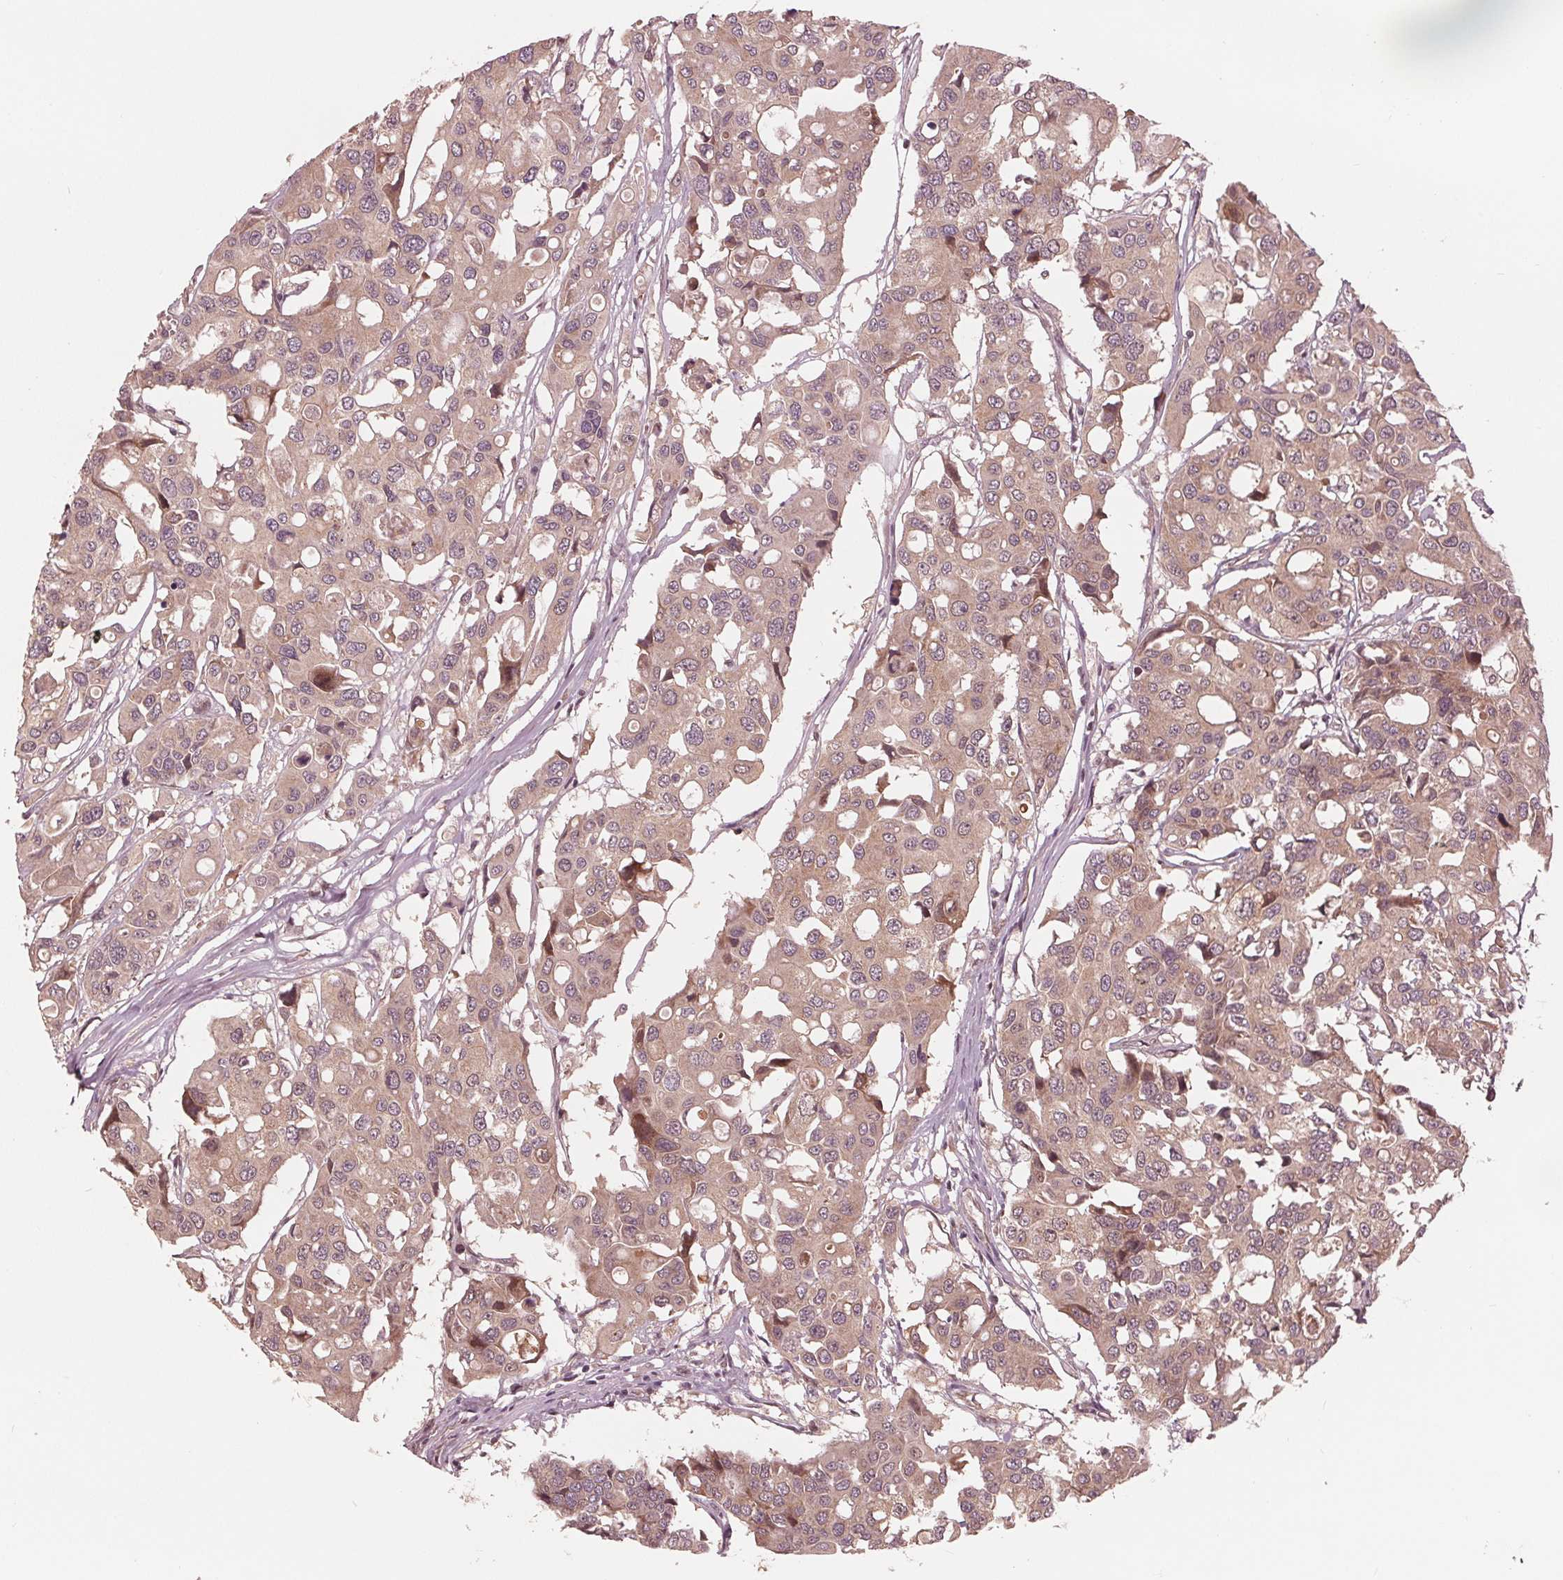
{"staining": {"intensity": "weak", "quantity": ">75%", "location": "cytoplasmic/membranous"}, "tissue": "colorectal cancer", "cell_type": "Tumor cells", "image_type": "cancer", "snomed": [{"axis": "morphology", "description": "Adenocarcinoma, NOS"}, {"axis": "topography", "description": "Colon"}], "caption": "Immunohistochemistry (DAB (3,3'-diaminobenzidine)) staining of colorectal cancer (adenocarcinoma) displays weak cytoplasmic/membranous protein expression in about >75% of tumor cells.", "gene": "ZNF471", "patient": {"sex": "male", "age": 77}}